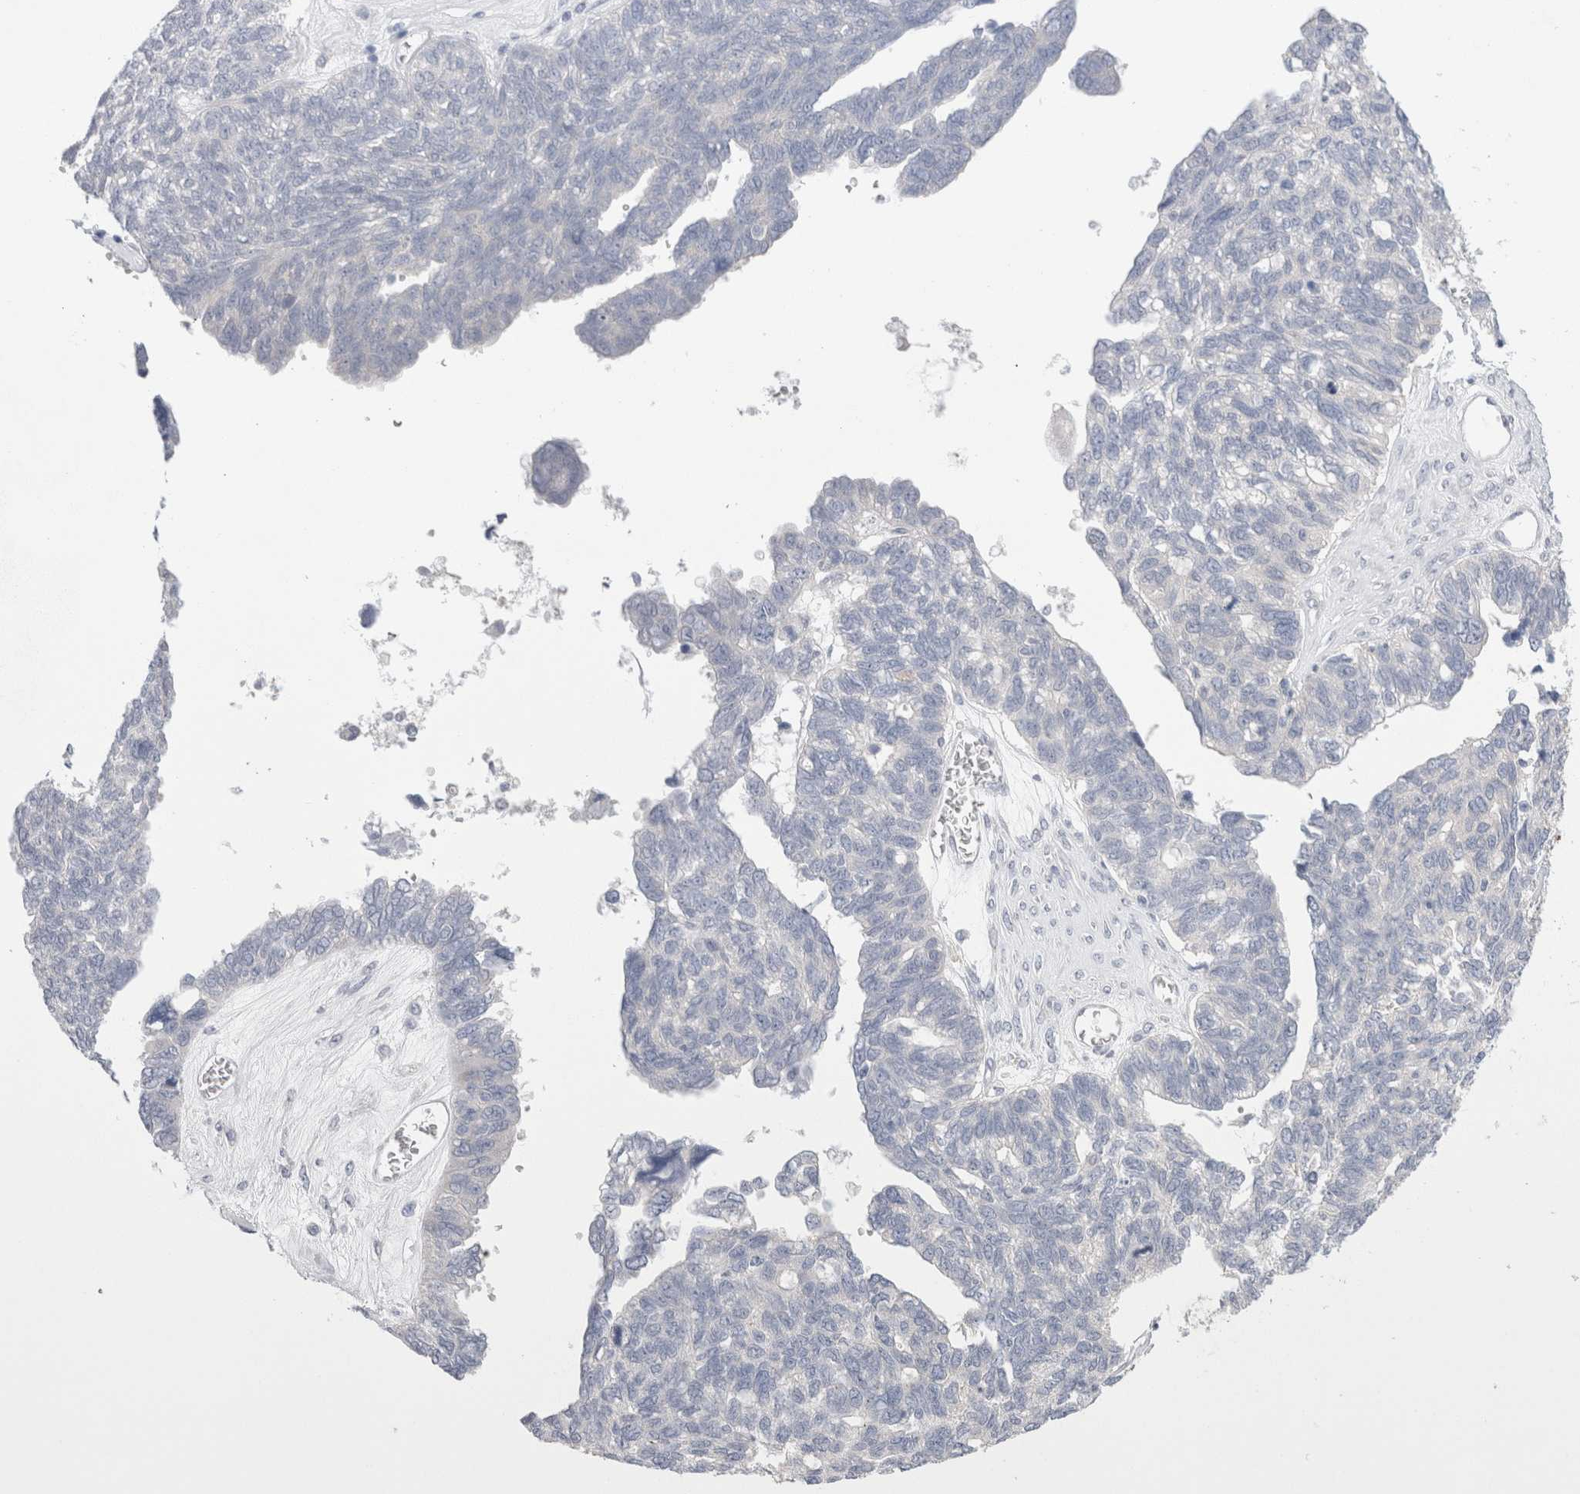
{"staining": {"intensity": "negative", "quantity": "none", "location": "none"}, "tissue": "ovarian cancer", "cell_type": "Tumor cells", "image_type": "cancer", "snomed": [{"axis": "morphology", "description": "Cystadenocarcinoma, serous, NOS"}, {"axis": "topography", "description": "Ovary"}], "caption": "An image of human ovarian cancer (serous cystadenocarcinoma) is negative for staining in tumor cells.", "gene": "WIPF2", "patient": {"sex": "female", "age": 79}}